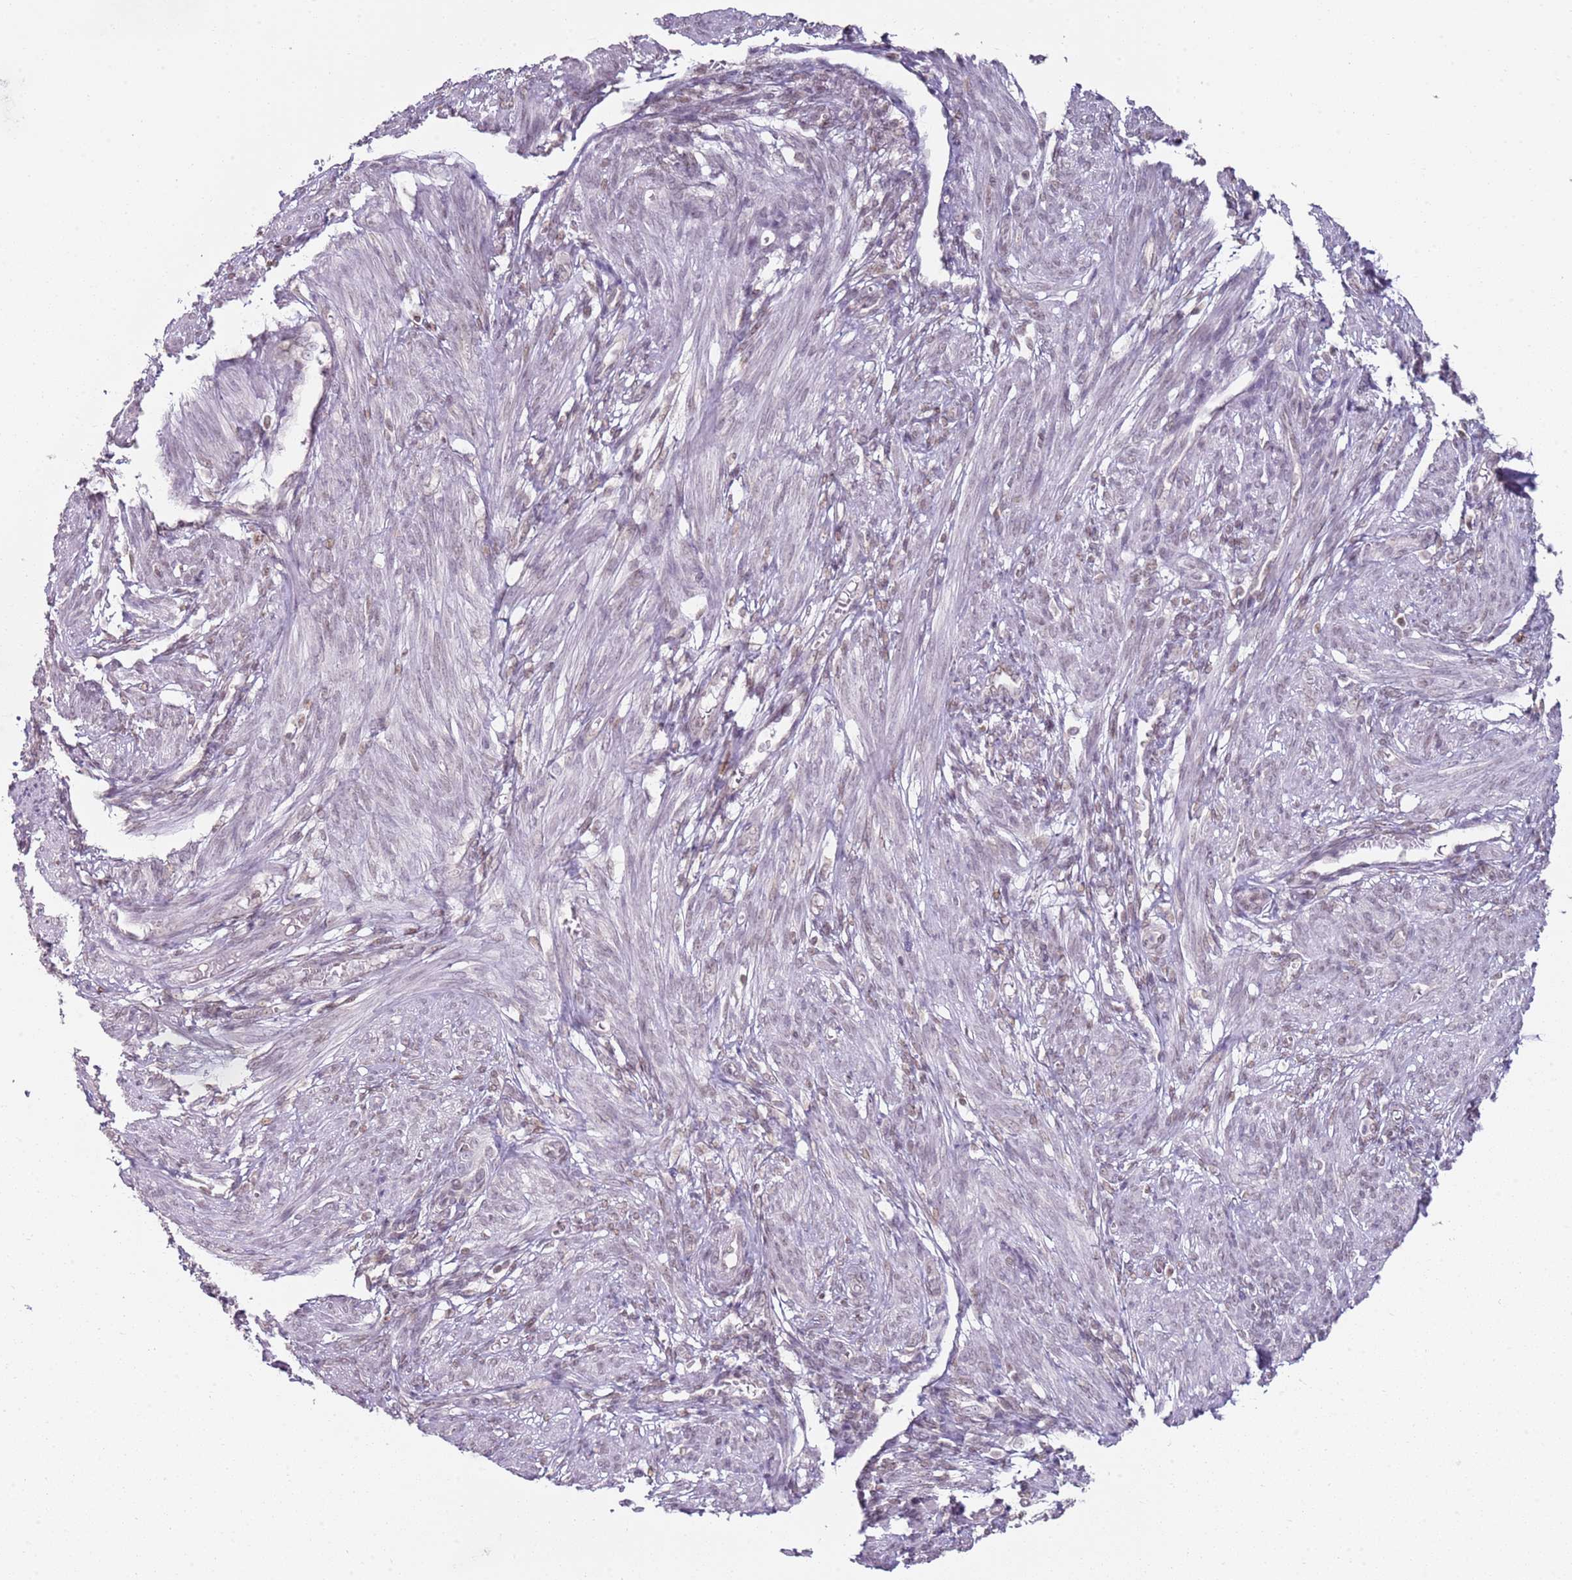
{"staining": {"intensity": "negative", "quantity": "none", "location": "none"}, "tissue": "smooth muscle", "cell_type": "Smooth muscle cells", "image_type": "normal", "snomed": [{"axis": "morphology", "description": "Normal tissue, NOS"}, {"axis": "topography", "description": "Smooth muscle"}], "caption": "This is a photomicrograph of IHC staining of unremarkable smooth muscle, which shows no expression in smooth muscle cells. (DAB immunohistochemistry (IHC), high magnification).", "gene": "SMARCAL1", "patient": {"sex": "female", "age": 39}}